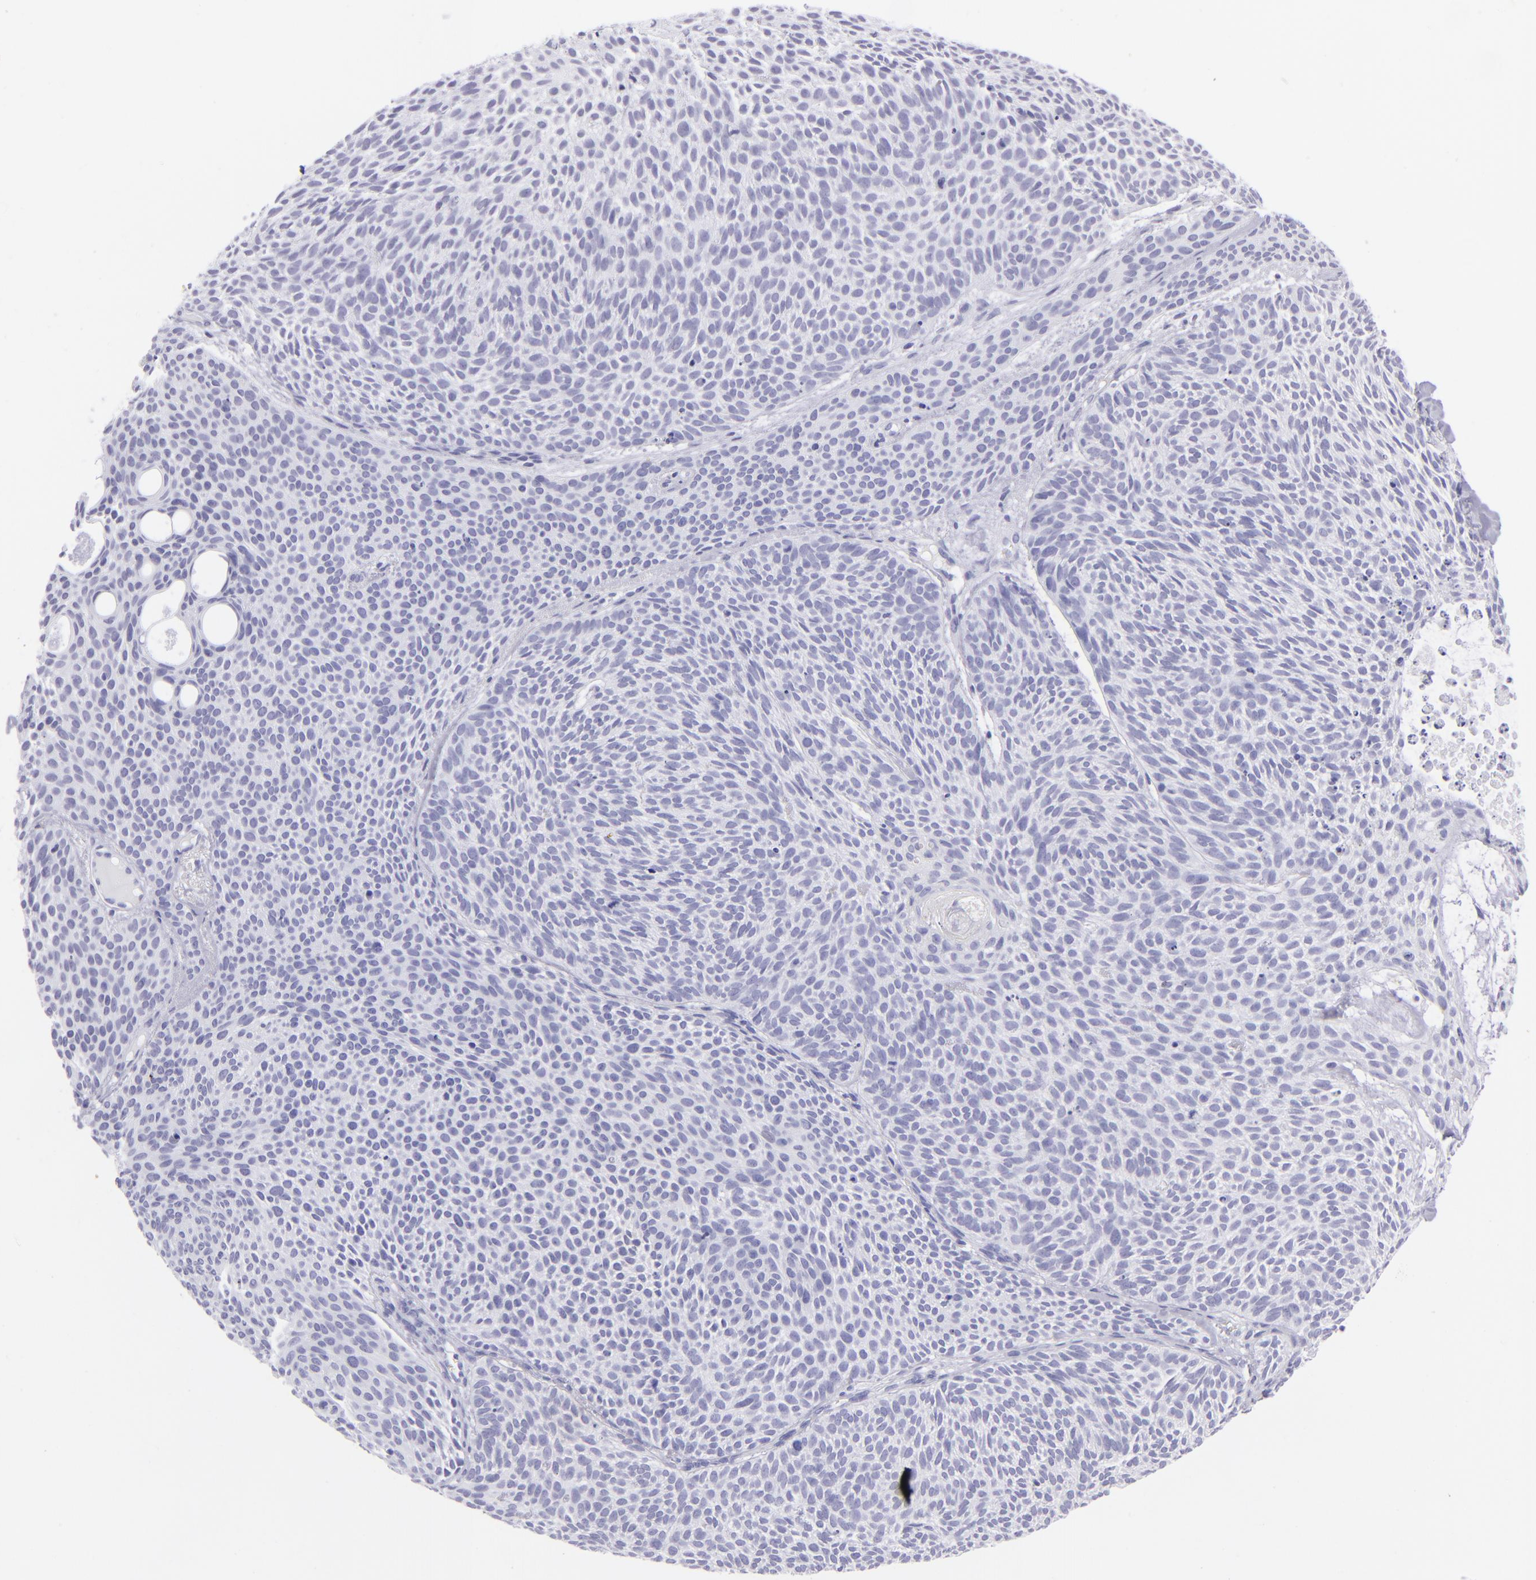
{"staining": {"intensity": "negative", "quantity": "none", "location": "none"}, "tissue": "skin cancer", "cell_type": "Tumor cells", "image_type": "cancer", "snomed": [{"axis": "morphology", "description": "Basal cell carcinoma"}, {"axis": "topography", "description": "Skin"}], "caption": "IHC micrograph of neoplastic tissue: human basal cell carcinoma (skin) stained with DAB (3,3'-diaminobenzidine) shows no significant protein expression in tumor cells.", "gene": "SLC1A3", "patient": {"sex": "male", "age": 84}}